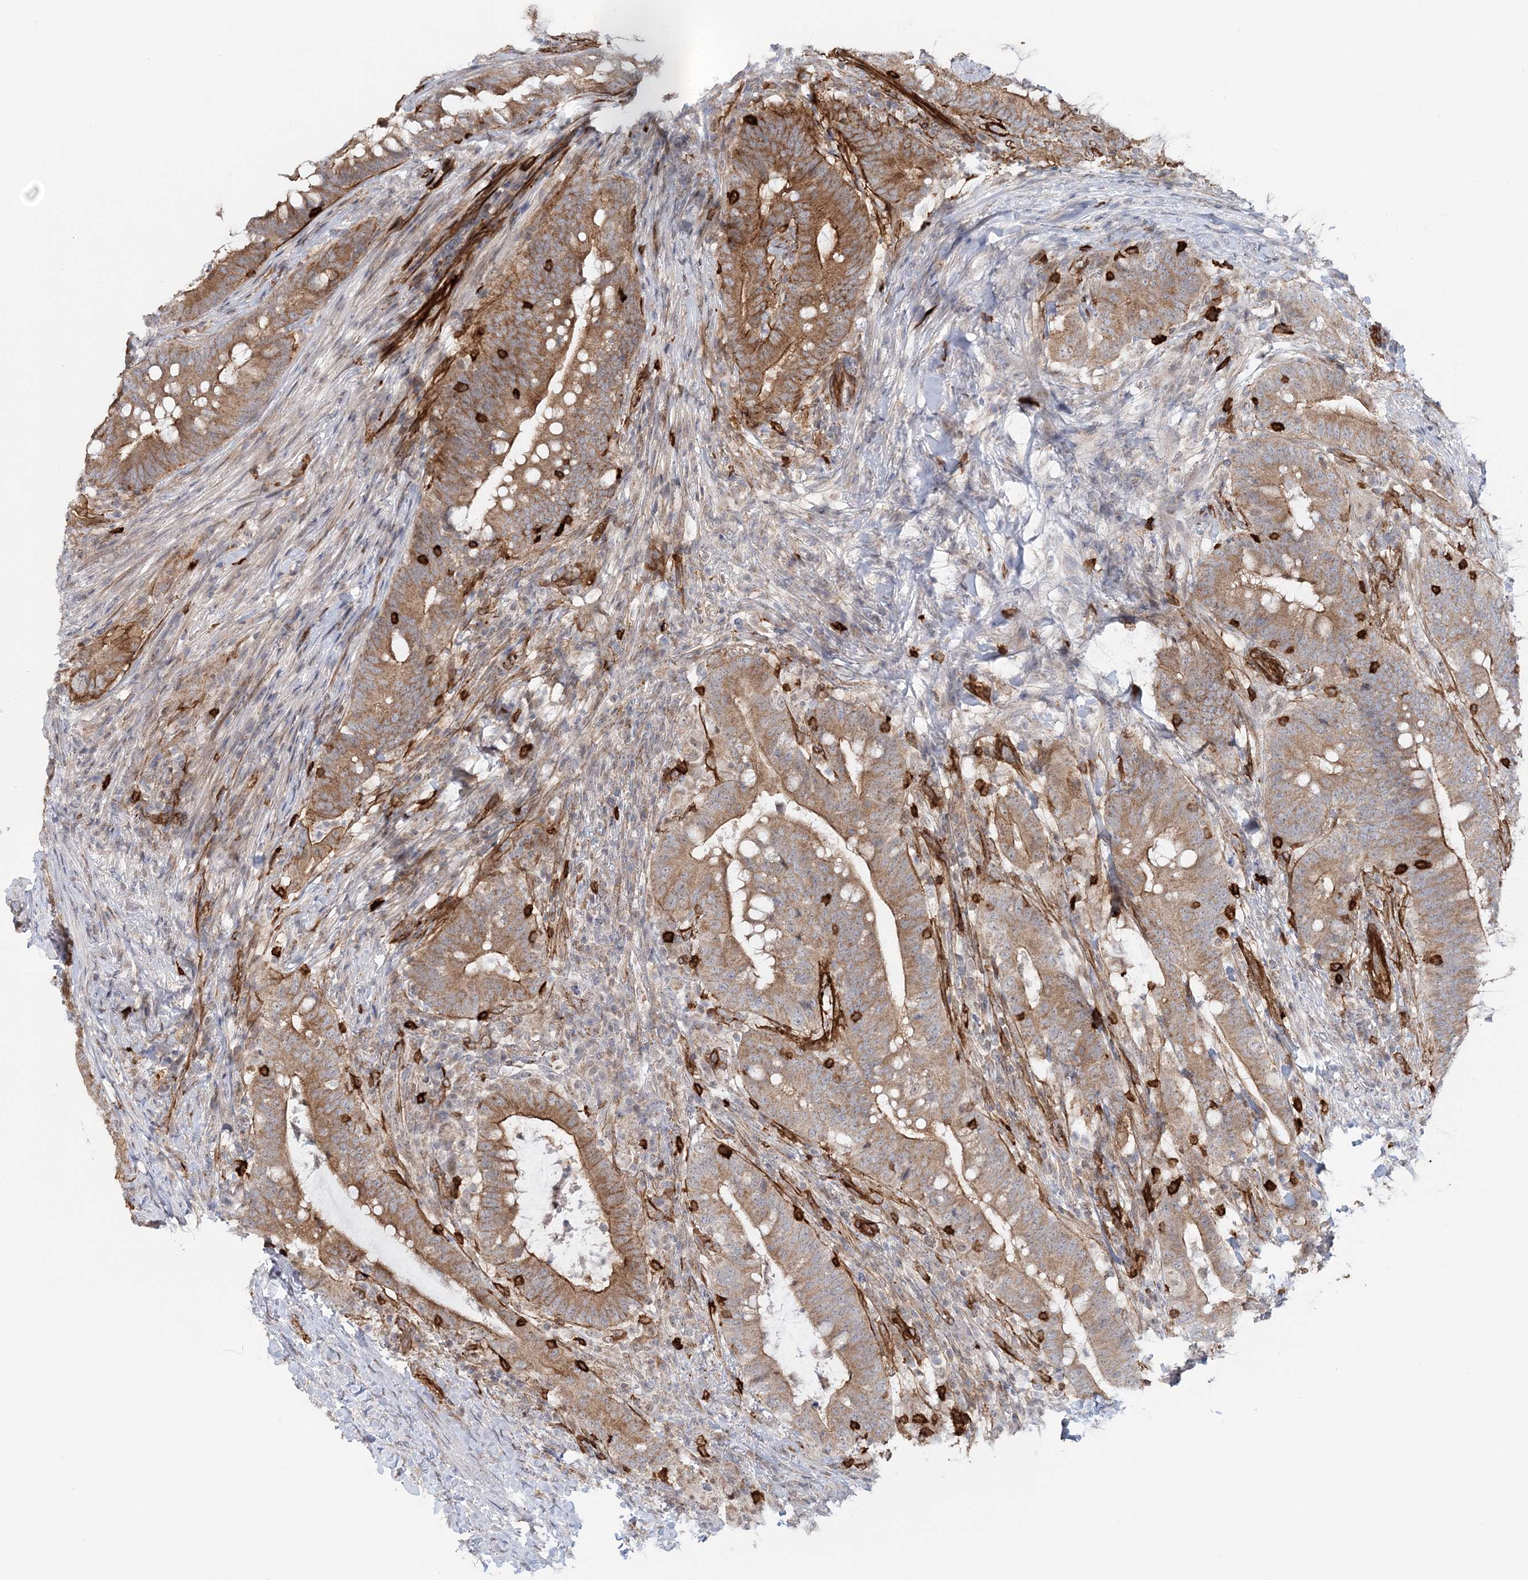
{"staining": {"intensity": "moderate", "quantity": ">75%", "location": "cytoplasmic/membranous"}, "tissue": "colorectal cancer", "cell_type": "Tumor cells", "image_type": "cancer", "snomed": [{"axis": "morphology", "description": "Adenocarcinoma, NOS"}, {"axis": "topography", "description": "Colon"}], "caption": "Adenocarcinoma (colorectal) stained with IHC displays moderate cytoplasmic/membranous positivity in about >75% of tumor cells.", "gene": "AFAP1L2", "patient": {"sex": "female", "age": 66}}